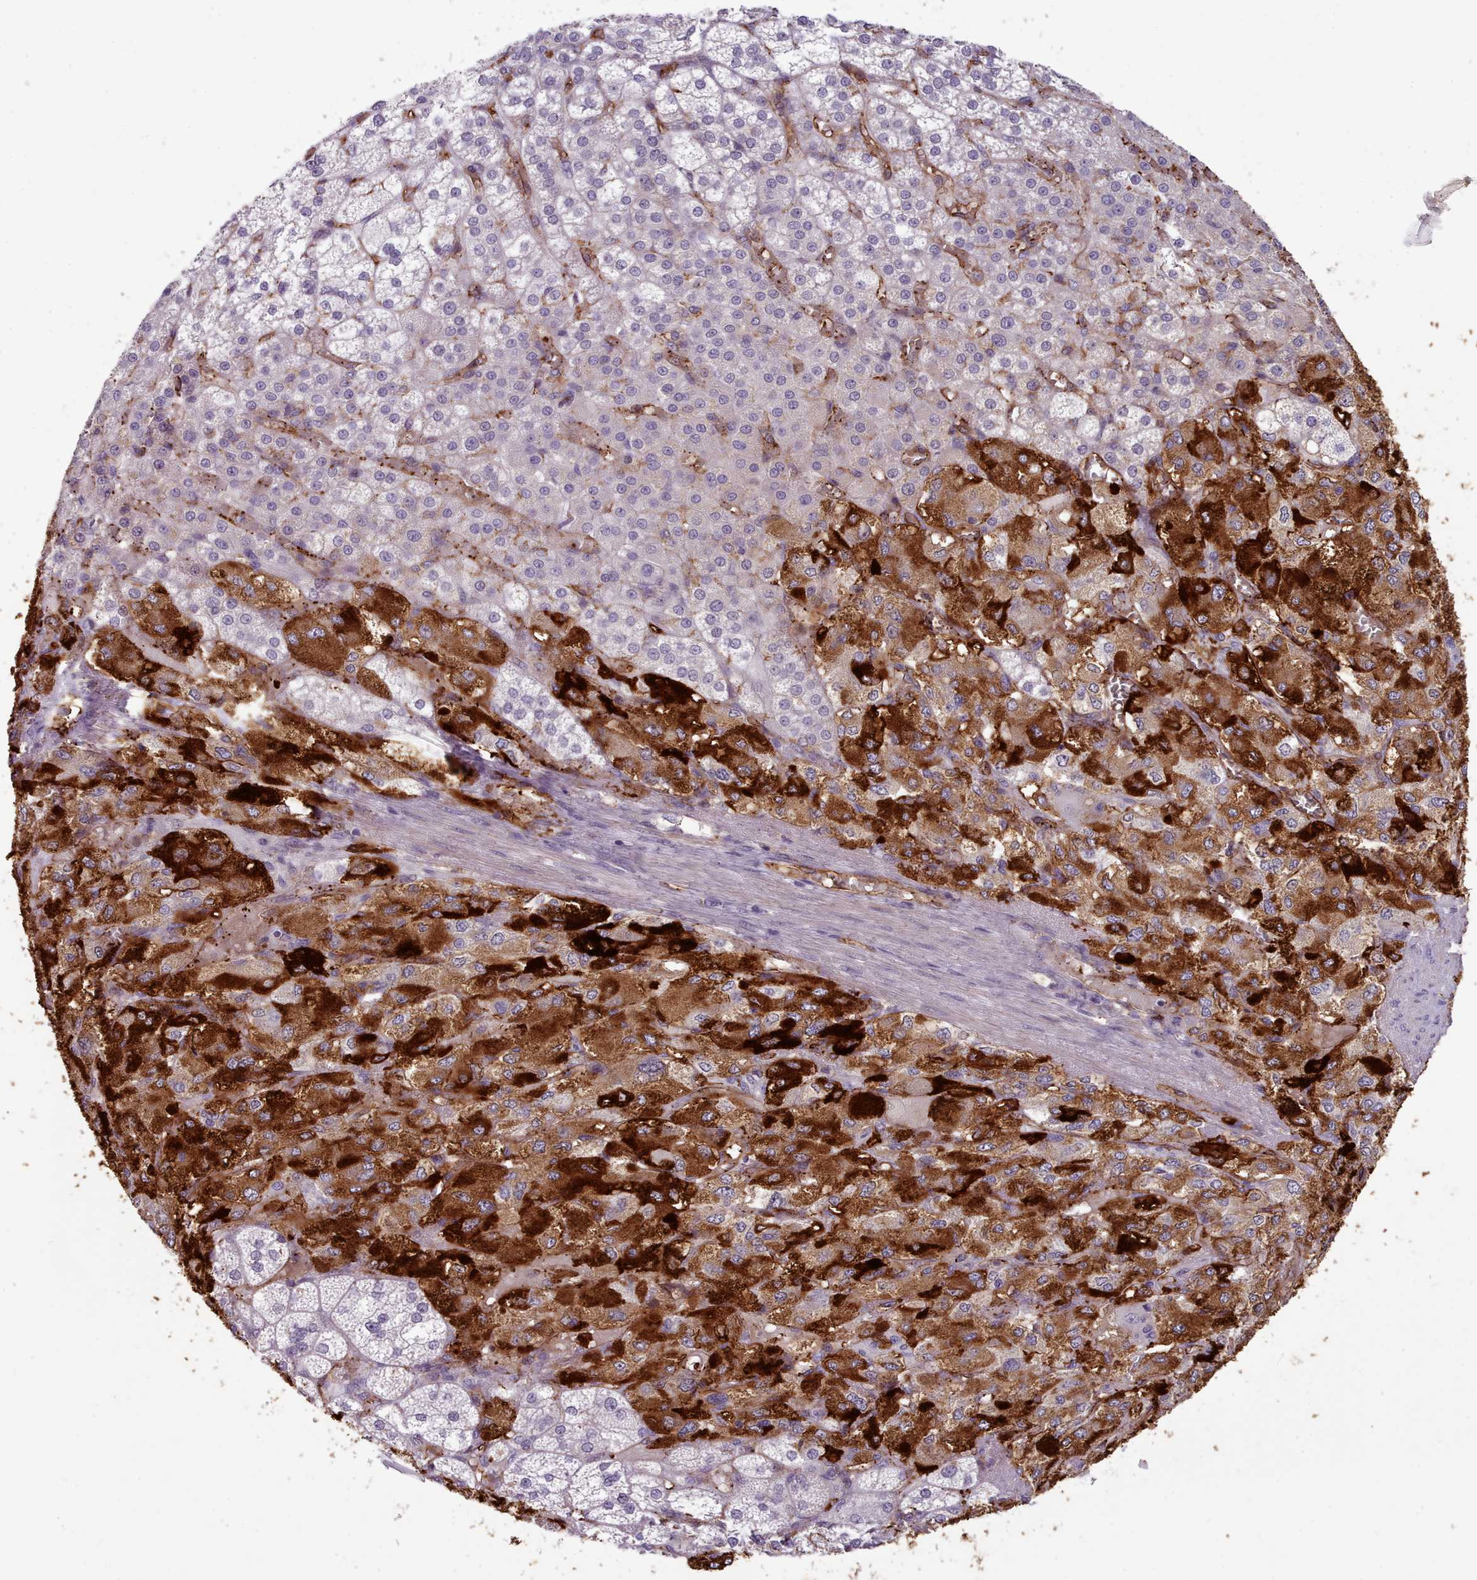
{"staining": {"intensity": "strong", "quantity": "<25%", "location": "cytoplasmic/membranous"}, "tissue": "adrenal gland", "cell_type": "Glandular cells", "image_type": "normal", "snomed": [{"axis": "morphology", "description": "Normal tissue, NOS"}, {"axis": "topography", "description": "Adrenal gland"}], "caption": "Approximately <25% of glandular cells in benign human adrenal gland demonstrate strong cytoplasmic/membranous protein positivity as visualized by brown immunohistochemical staining.", "gene": "CD300LF", "patient": {"sex": "female", "age": 60}}